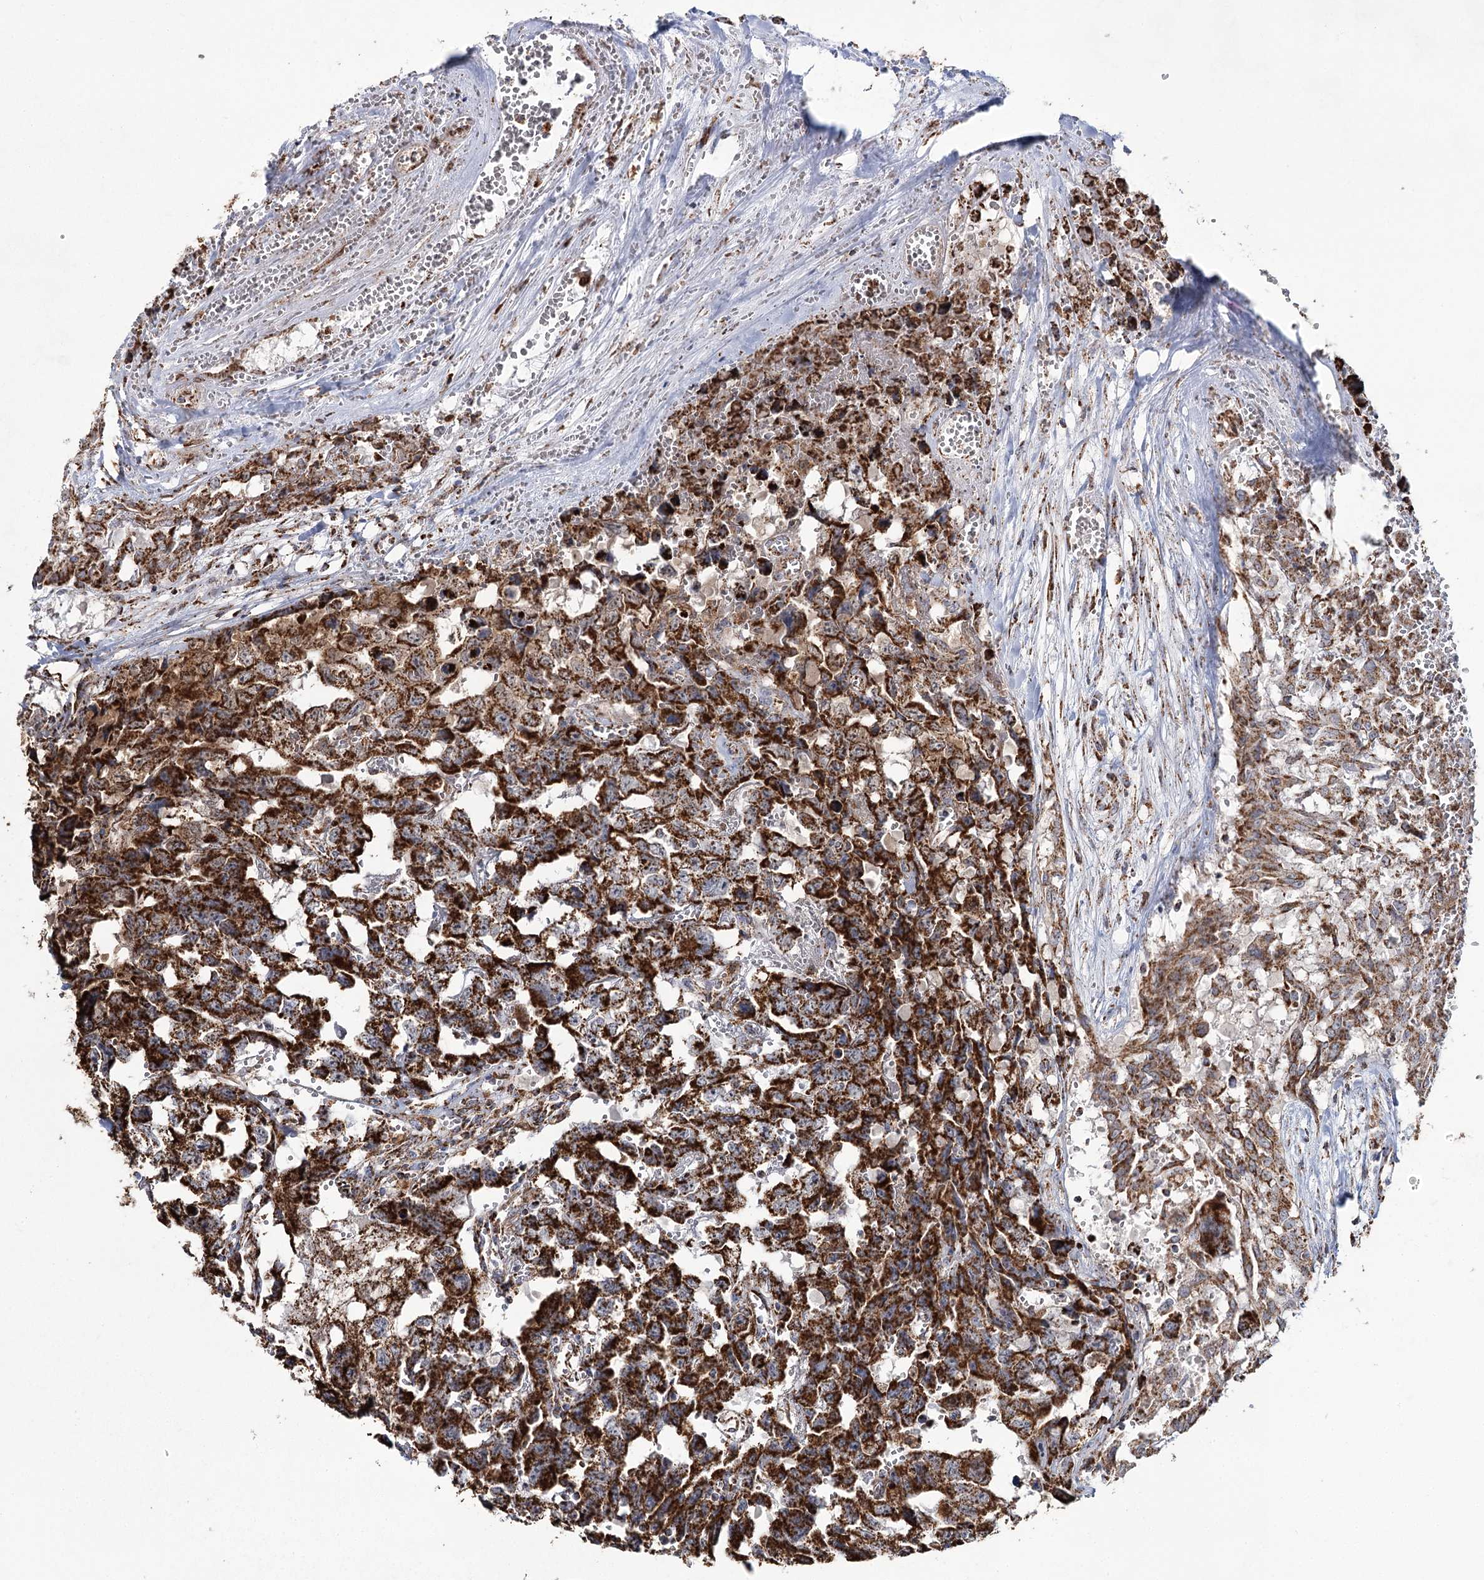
{"staining": {"intensity": "strong", "quantity": ">75%", "location": "cytoplasmic/membranous"}, "tissue": "testis cancer", "cell_type": "Tumor cells", "image_type": "cancer", "snomed": [{"axis": "morphology", "description": "Carcinoma, Embryonal, NOS"}, {"axis": "topography", "description": "Testis"}], "caption": "The photomicrograph demonstrates a brown stain indicating the presence of a protein in the cytoplasmic/membranous of tumor cells in testis cancer.", "gene": "CWF19L1", "patient": {"sex": "male", "age": 31}}